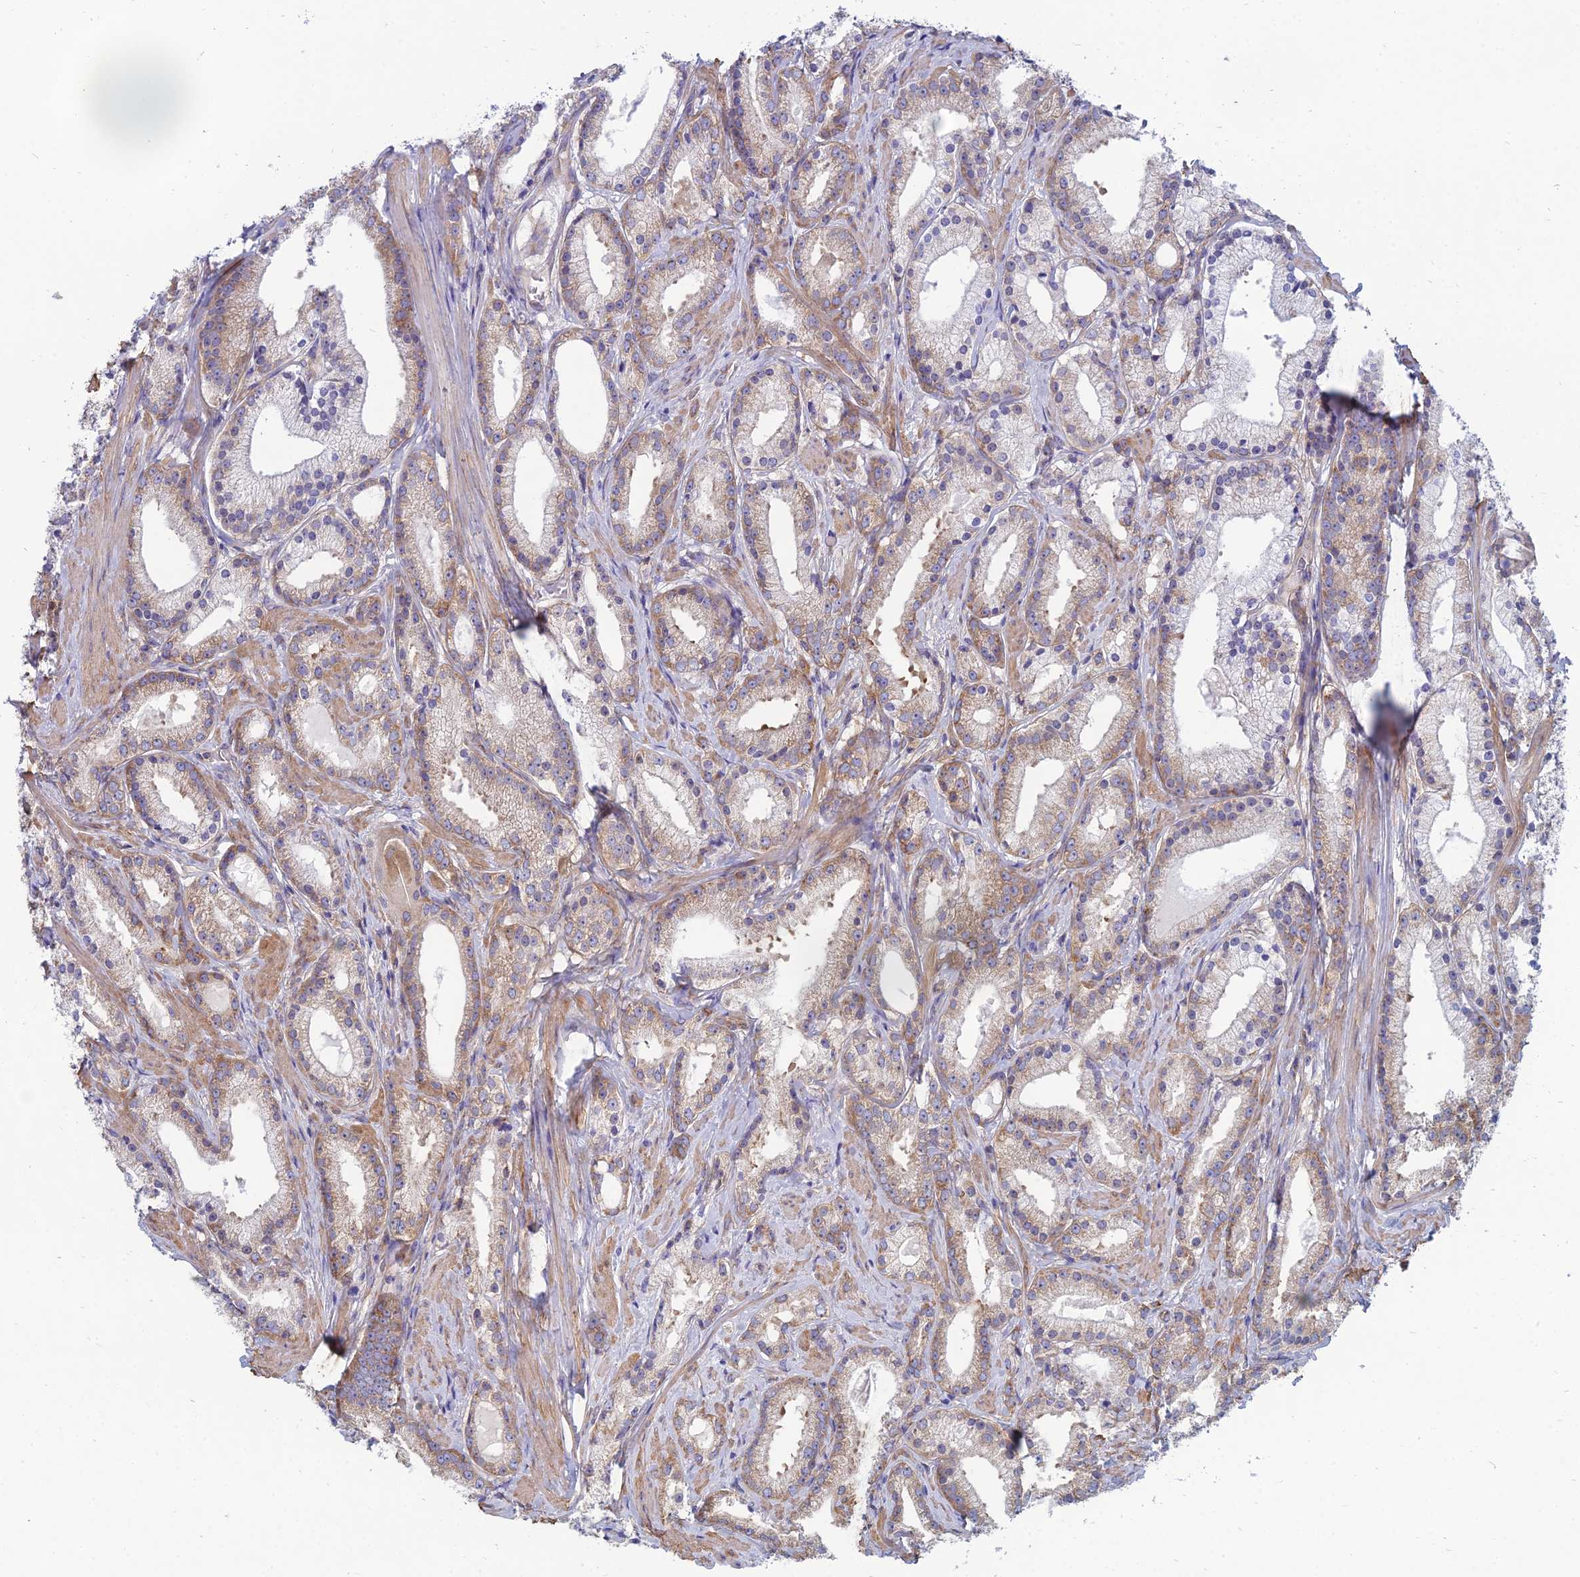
{"staining": {"intensity": "moderate", "quantity": "25%-75%", "location": "cytoplasmic/membranous"}, "tissue": "prostate cancer", "cell_type": "Tumor cells", "image_type": "cancer", "snomed": [{"axis": "morphology", "description": "Adenocarcinoma, Low grade"}, {"axis": "topography", "description": "Prostate"}], "caption": "Protein staining demonstrates moderate cytoplasmic/membranous staining in approximately 25%-75% of tumor cells in adenocarcinoma (low-grade) (prostate).", "gene": "TXLNA", "patient": {"sex": "male", "age": 57}}